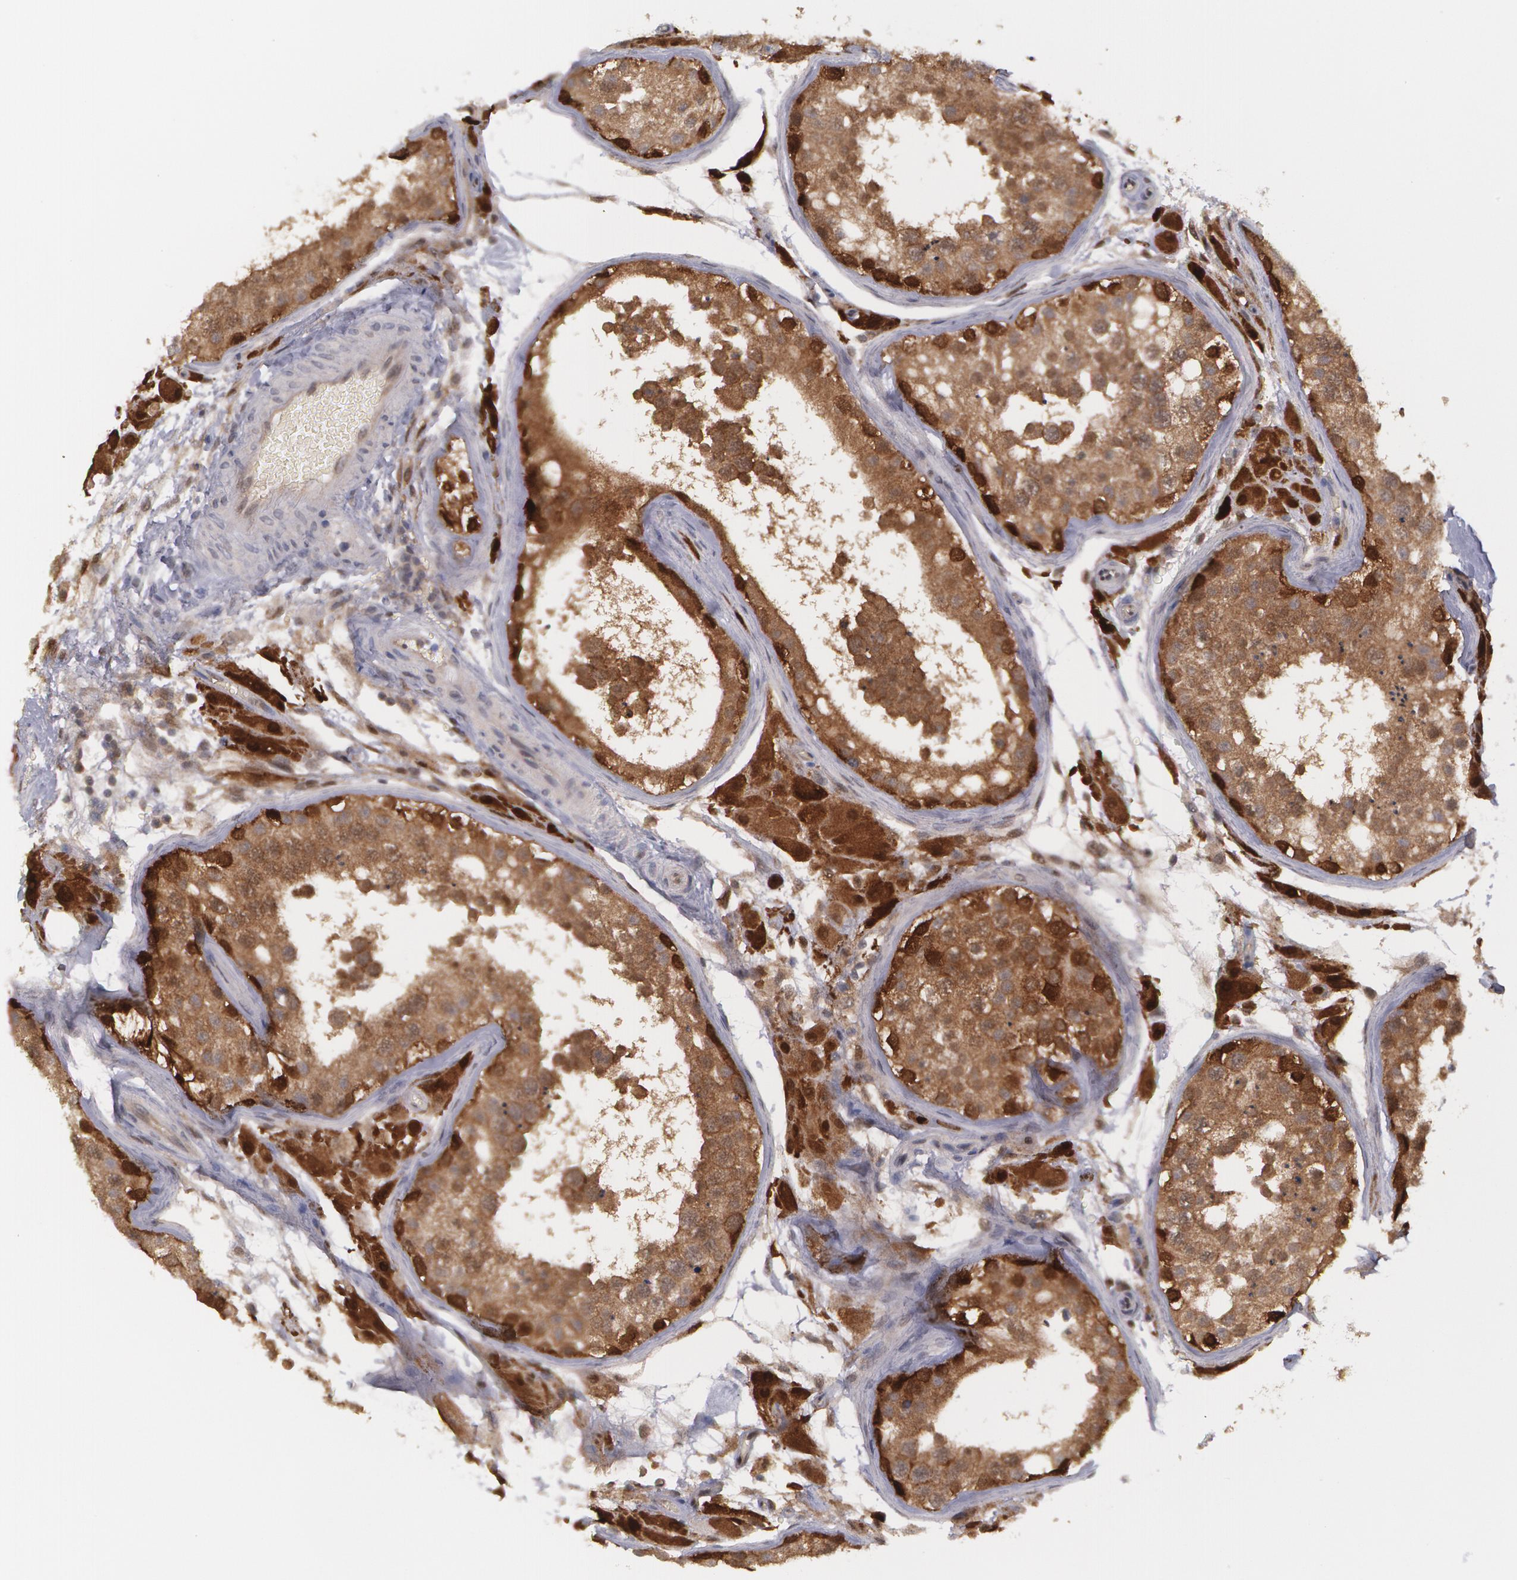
{"staining": {"intensity": "strong", "quantity": "25%-75%", "location": "cytoplasmic/membranous,nuclear"}, "tissue": "testis", "cell_type": "Cells in seminiferous ducts", "image_type": "normal", "snomed": [{"axis": "morphology", "description": "Normal tissue, NOS"}, {"axis": "topography", "description": "Testis"}], "caption": "Immunohistochemical staining of unremarkable human testis displays strong cytoplasmic/membranous,nuclear protein expression in approximately 25%-75% of cells in seminiferous ducts.", "gene": "TXNRD1", "patient": {"sex": "male", "age": 26}}